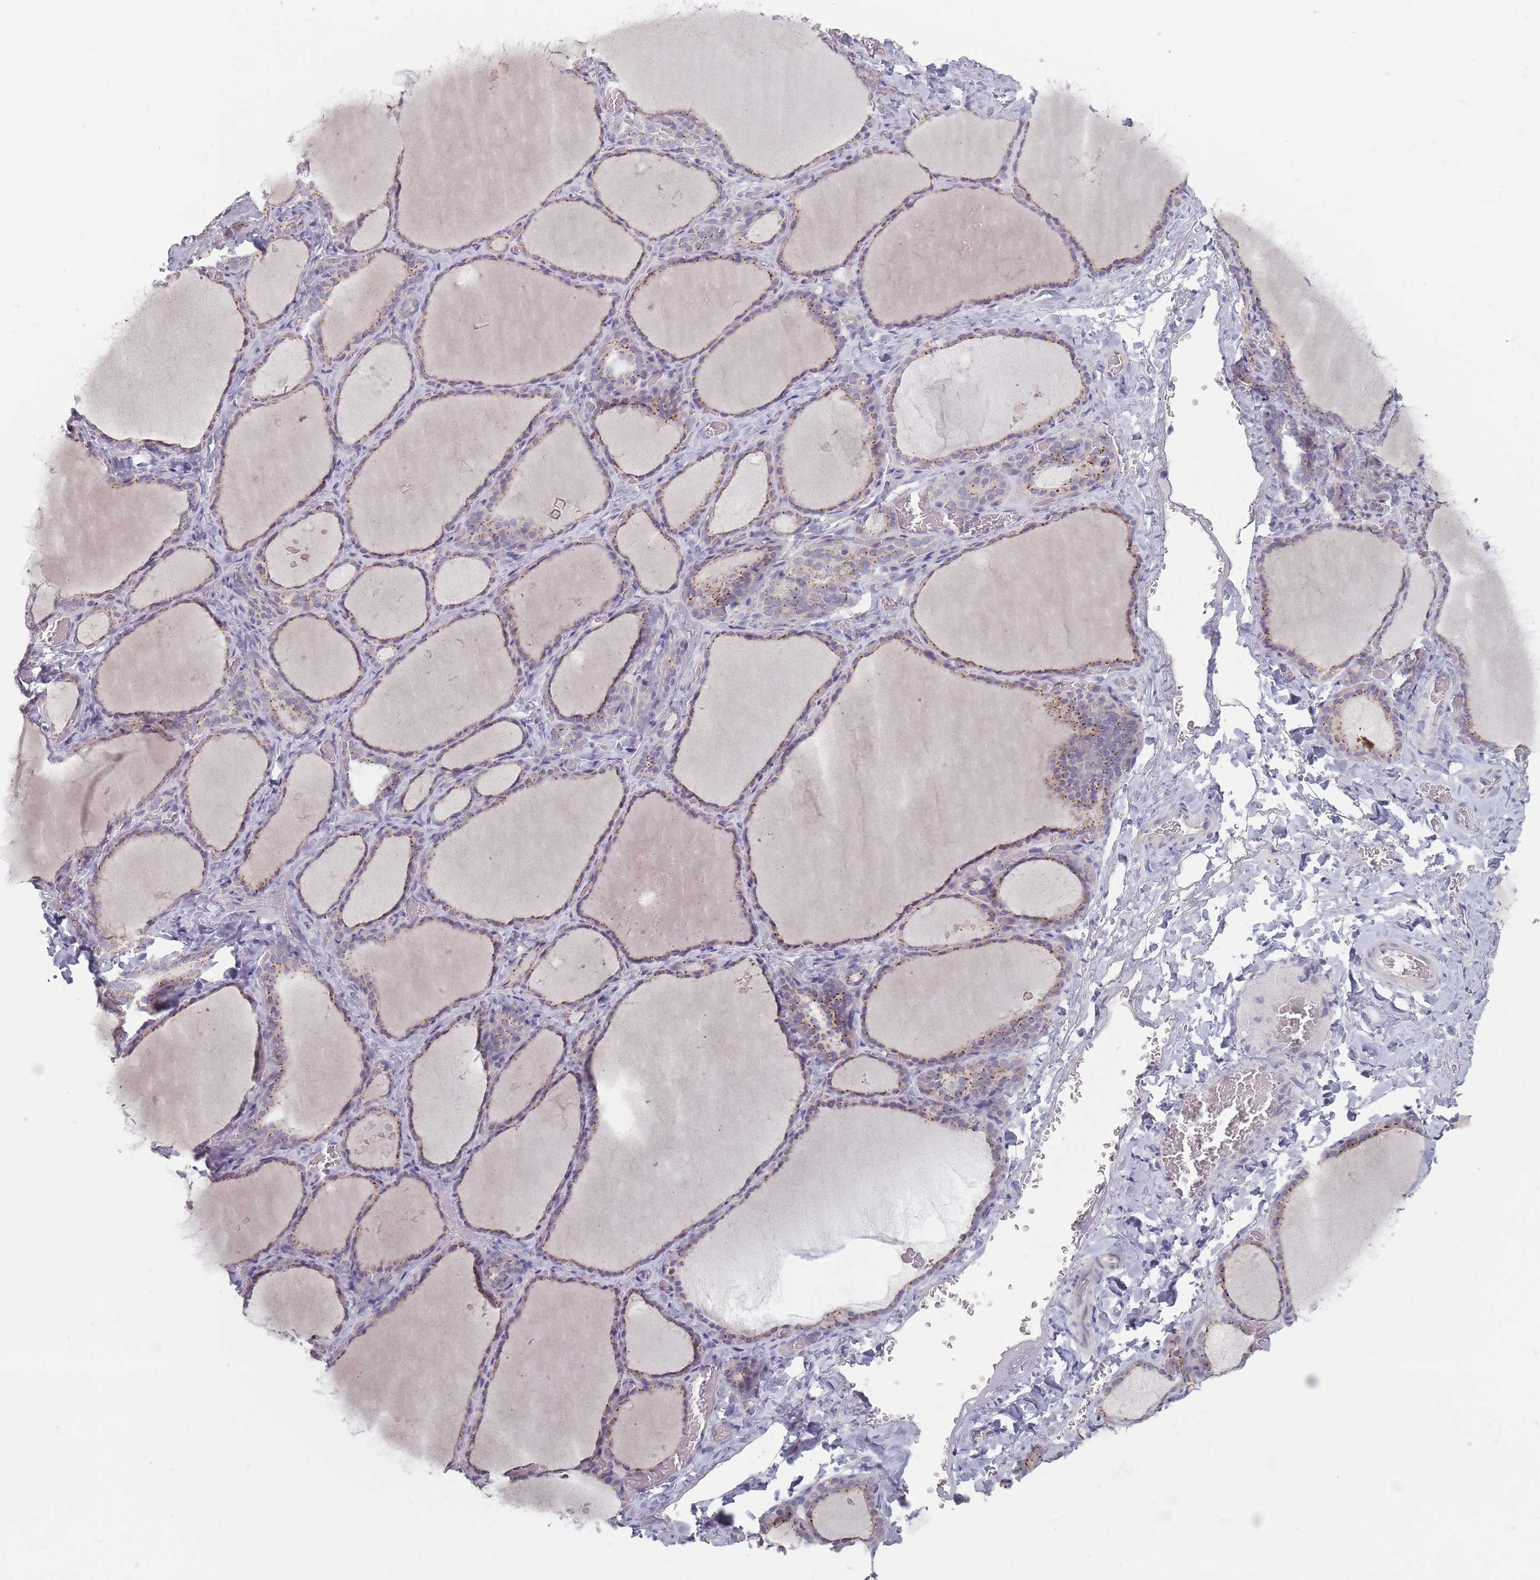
{"staining": {"intensity": "weak", "quantity": "25%-75%", "location": "cytoplasmic/membranous"}, "tissue": "thyroid gland", "cell_type": "Glandular cells", "image_type": "normal", "snomed": [{"axis": "morphology", "description": "Normal tissue, NOS"}, {"axis": "topography", "description": "Thyroid gland"}], "caption": "A low amount of weak cytoplasmic/membranous staining is identified in approximately 25%-75% of glandular cells in benign thyroid gland. The protein of interest is shown in brown color, while the nuclei are stained blue.", "gene": "AKAIN1", "patient": {"sex": "female", "age": 39}}